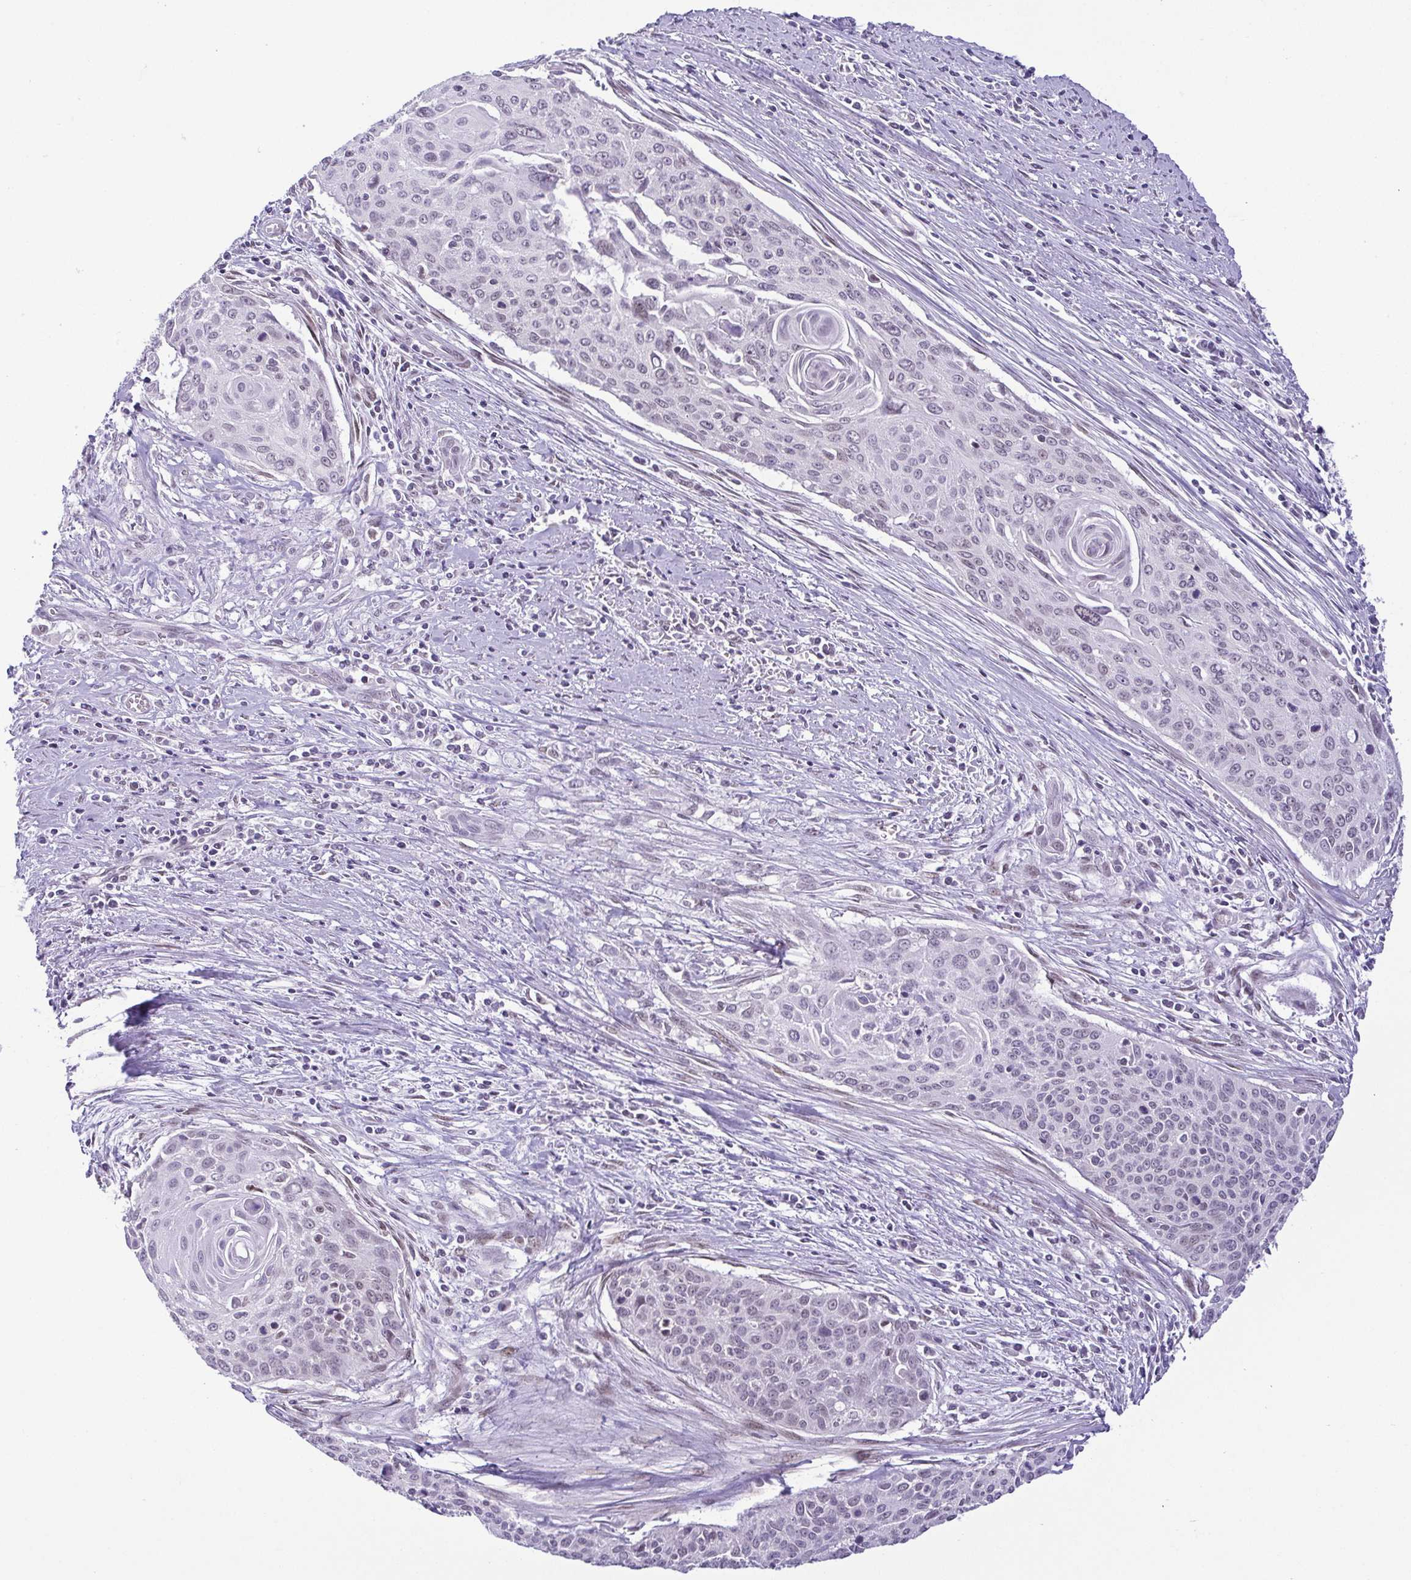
{"staining": {"intensity": "negative", "quantity": "none", "location": "none"}, "tissue": "cervical cancer", "cell_type": "Tumor cells", "image_type": "cancer", "snomed": [{"axis": "morphology", "description": "Squamous cell carcinoma, NOS"}, {"axis": "topography", "description": "Cervix"}], "caption": "IHC photomicrograph of human squamous cell carcinoma (cervical) stained for a protein (brown), which exhibits no expression in tumor cells.", "gene": "RBM3", "patient": {"sex": "female", "age": 55}}